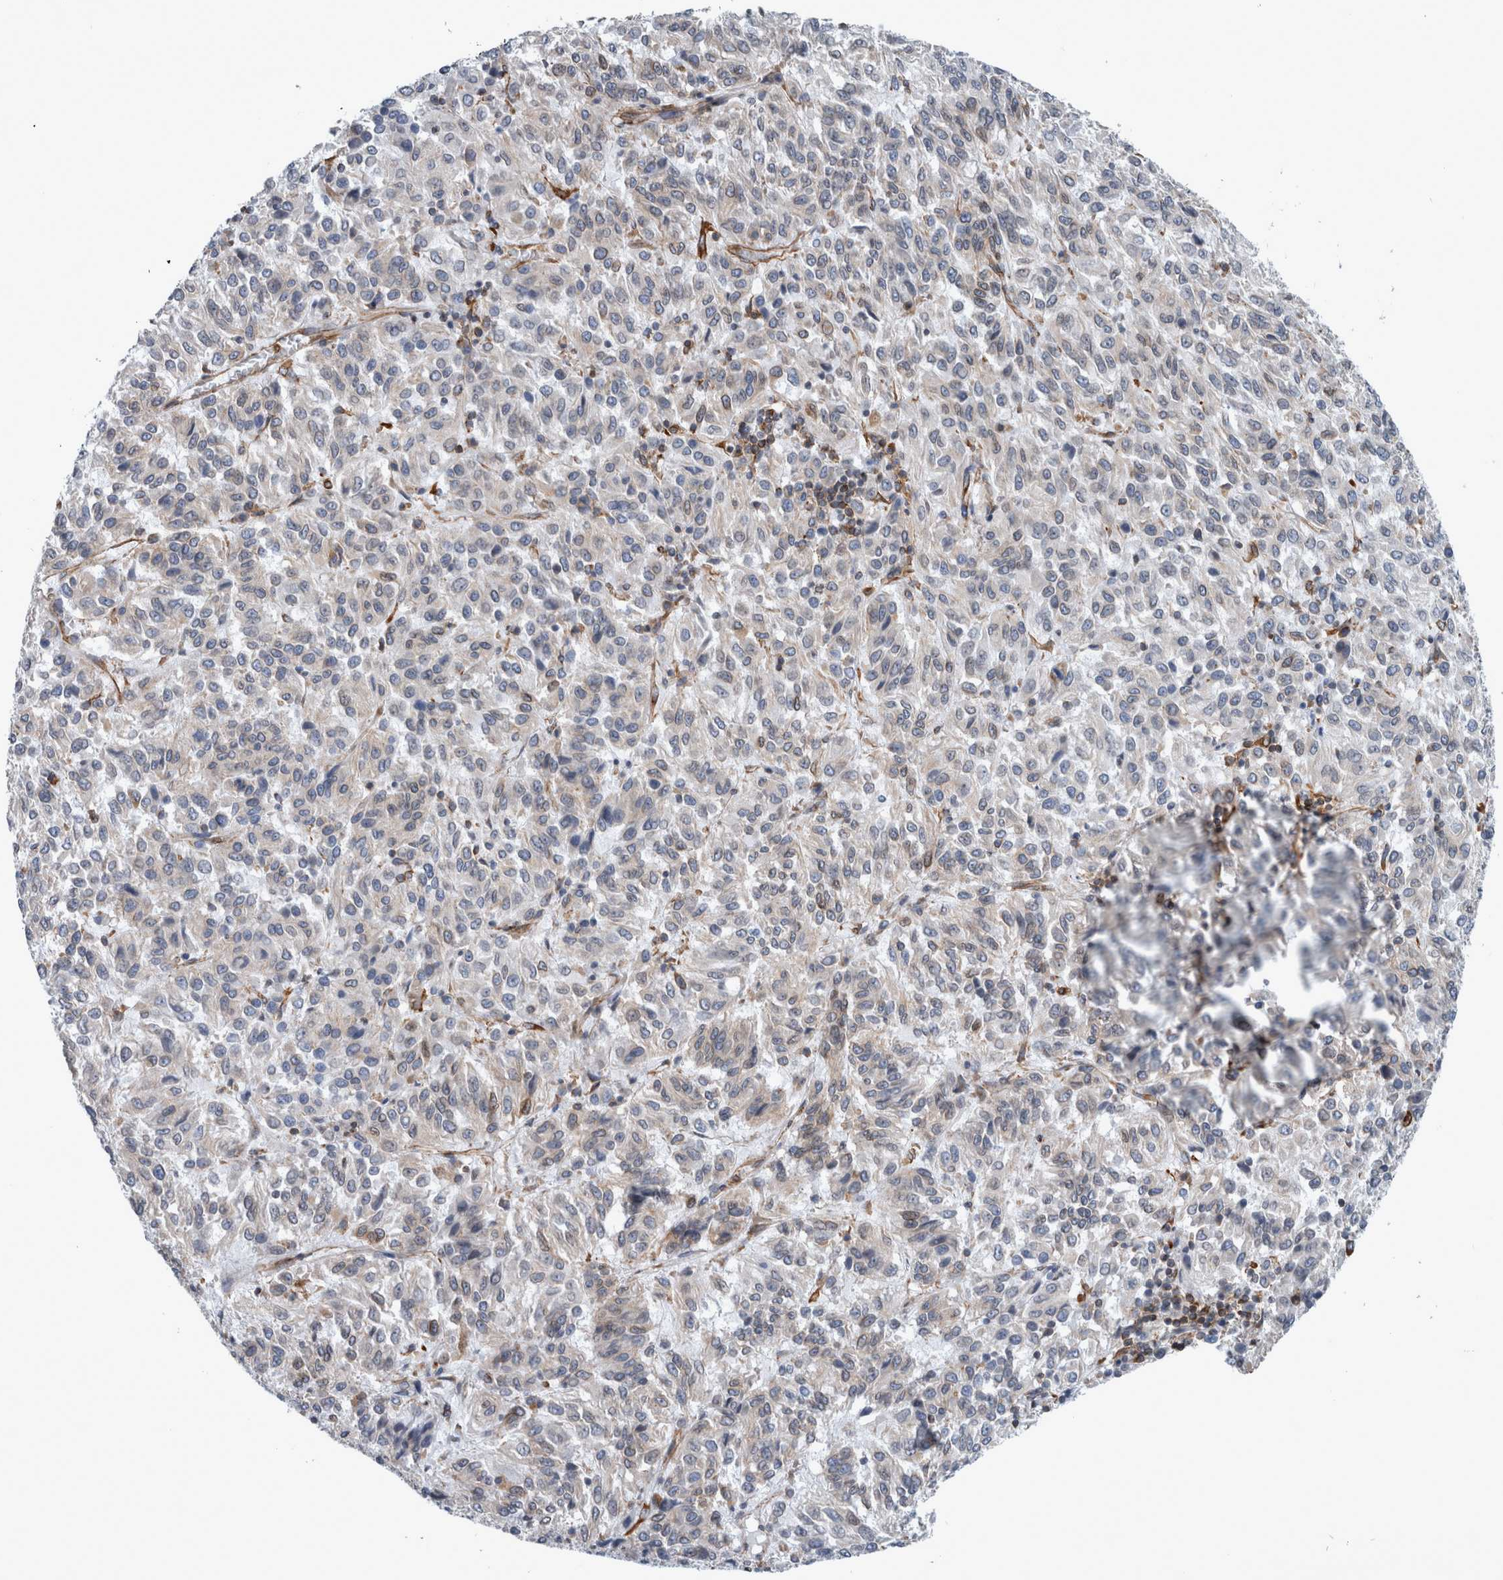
{"staining": {"intensity": "negative", "quantity": "none", "location": "none"}, "tissue": "melanoma", "cell_type": "Tumor cells", "image_type": "cancer", "snomed": [{"axis": "morphology", "description": "Malignant melanoma, Metastatic site"}, {"axis": "topography", "description": "Lung"}], "caption": "Micrograph shows no significant protein staining in tumor cells of melanoma.", "gene": "PLEC", "patient": {"sex": "male", "age": 64}}